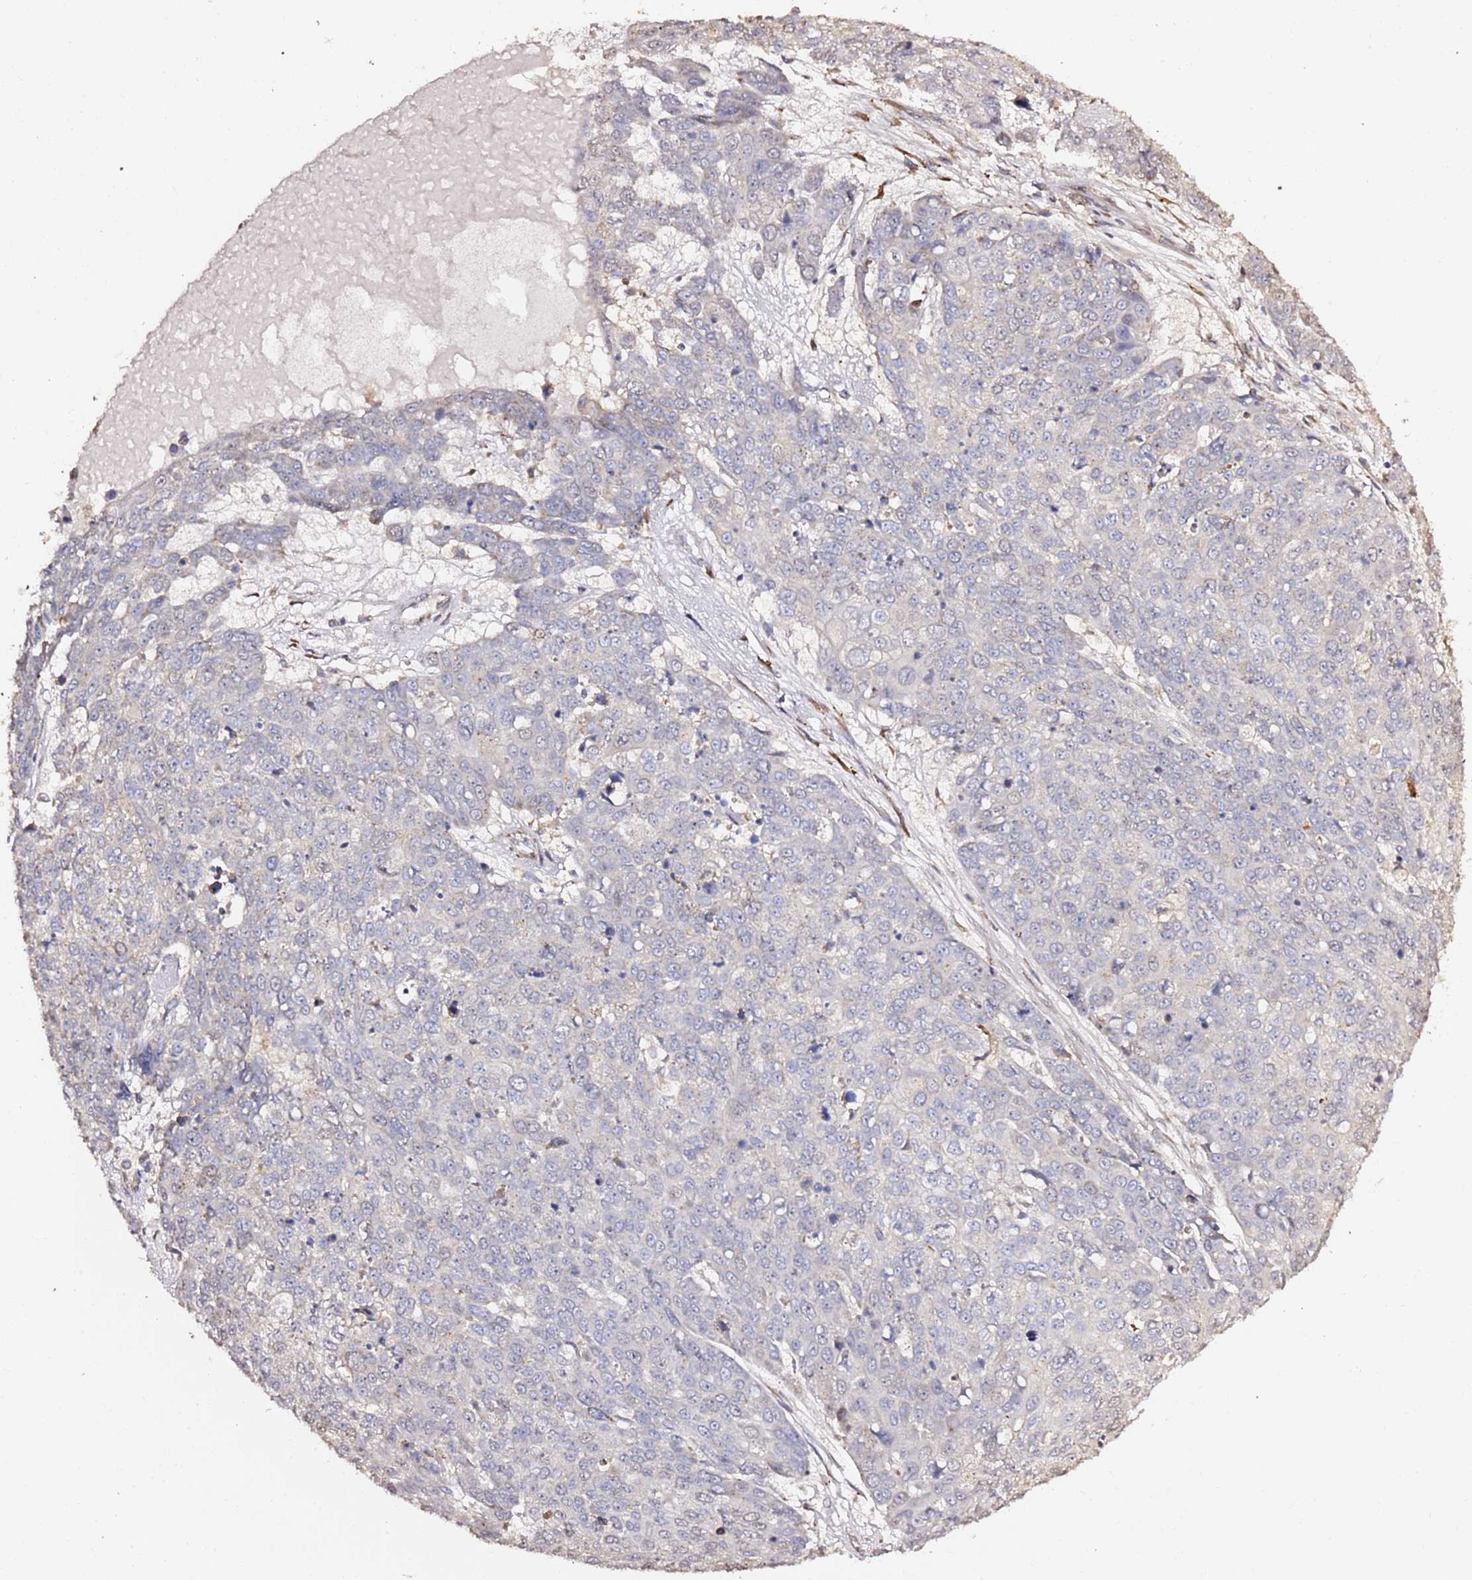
{"staining": {"intensity": "negative", "quantity": "none", "location": "none"}, "tissue": "skin cancer", "cell_type": "Tumor cells", "image_type": "cancer", "snomed": [{"axis": "morphology", "description": "Squamous cell carcinoma, NOS"}, {"axis": "topography", "description": "Skin"}], "caption": "Immunohistochemistry of human skin cancer demonstrates no expression in tumor cells. (Stains: DAB (3,3'-diaminobenzidine) immunohistochemistry with hematoxylin counter stain, Microscopy: brightfield microscopy at high magnification).", "gene": "HSD17B7", "patient": {"sex": "male", "age": 71}}